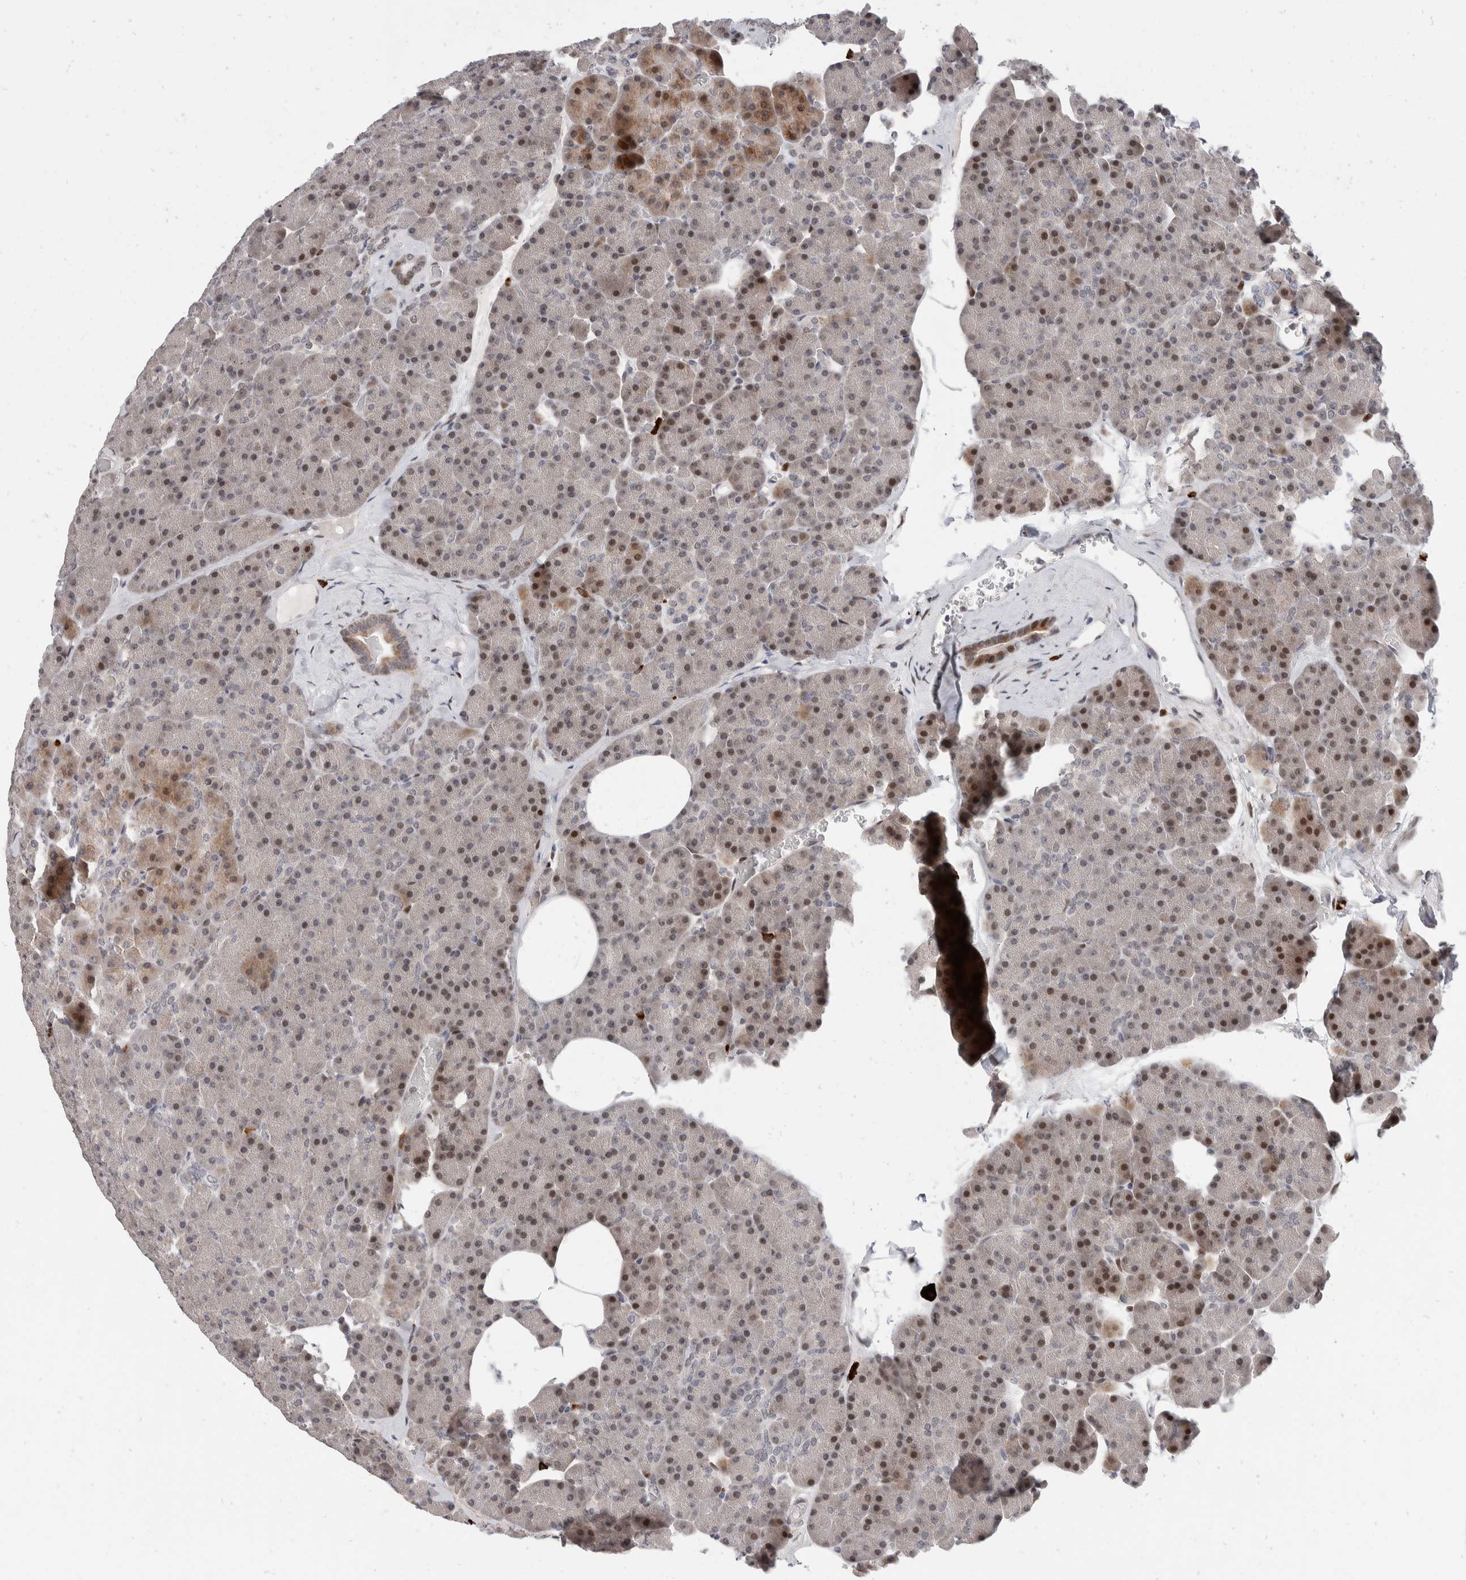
{"staining": {"intensity": "moderate", "quantity": "<25%", "location": "cytoplasmic/membranous,nuclear"}, "tissue": "pancreas", "cell_type": "Exocrine glandular cells", "image_type": "normal", "snomed": [{"axis": "morphology", "description": "Normal tissue, NOS"}, {"axis": "morphology", "description": "Carcinoid, malignant, NOS"}, {"axis": "topography", "description": "Pancreas"}], "caption": "High-magnification brightfield microscopy of unremarkable pancreas stained with DAB (3,3'-diaminobenzidine) (brown) and counterstained with hematoxylin (blue). exocrine glandular cells exhibit moderate cytoplasmic/membranous,nuclear positivity is appreciated in approximately<25% of cells.", "gene": "ZNF703", "patient": {"sex": "female", "age": 35}}